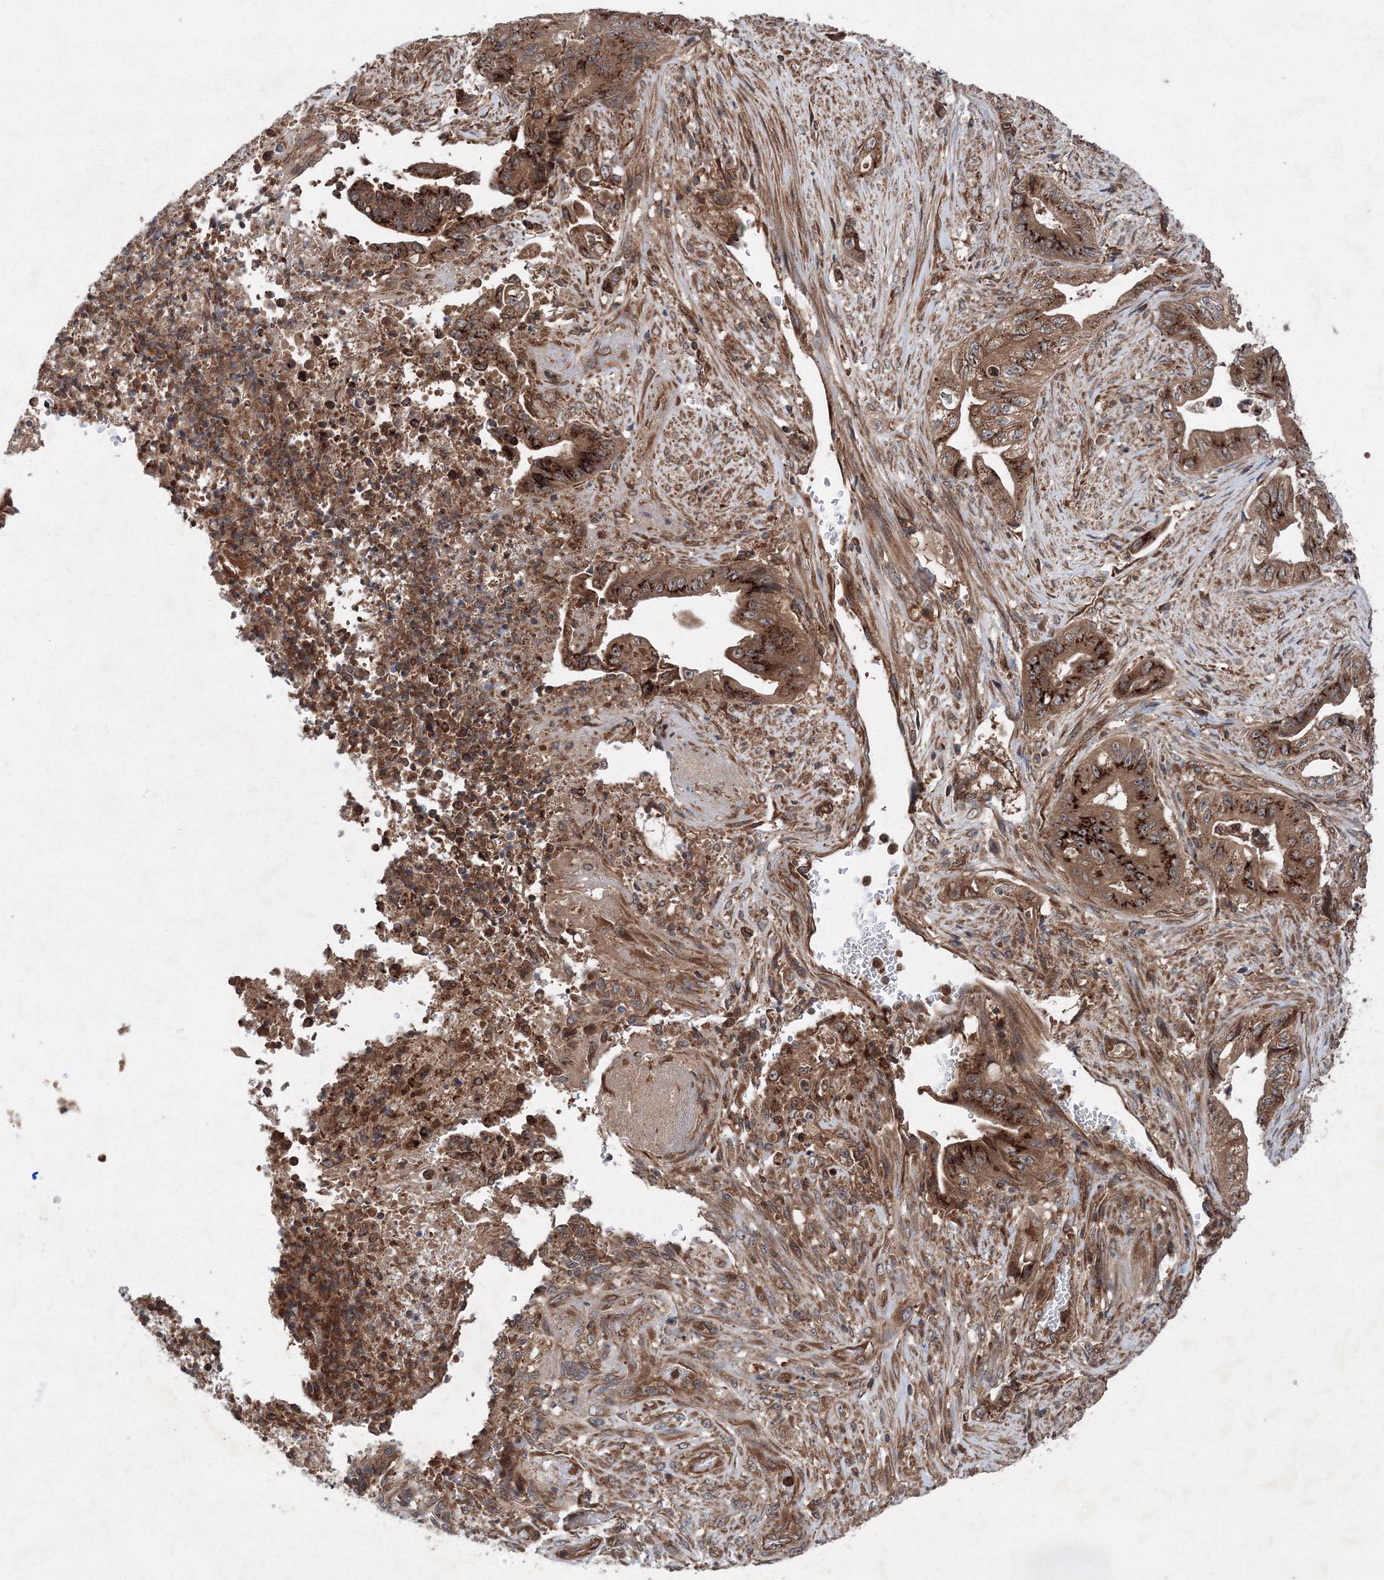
{"staining": {"intensity": "strong", "quantity": ">75%", "location": "cytoplasmic/membranous"}, "tissue": "stomach cancer", "cell_type": "Tumor cells", "image_type": "cancer", "snomed": [{"axis": "morphology", "description": "Adenocarcinoma, NOS"}, {"axis": "topography", "description": "Stomach"}], "caption": "IHC (DAB) staining of stomach cancer exhibits strong cytoplasmic/membranous protein staining in approximately >75% of tumor cells.", "gene": "ATG3", "patient": {"sex": "female", "age": 73}}